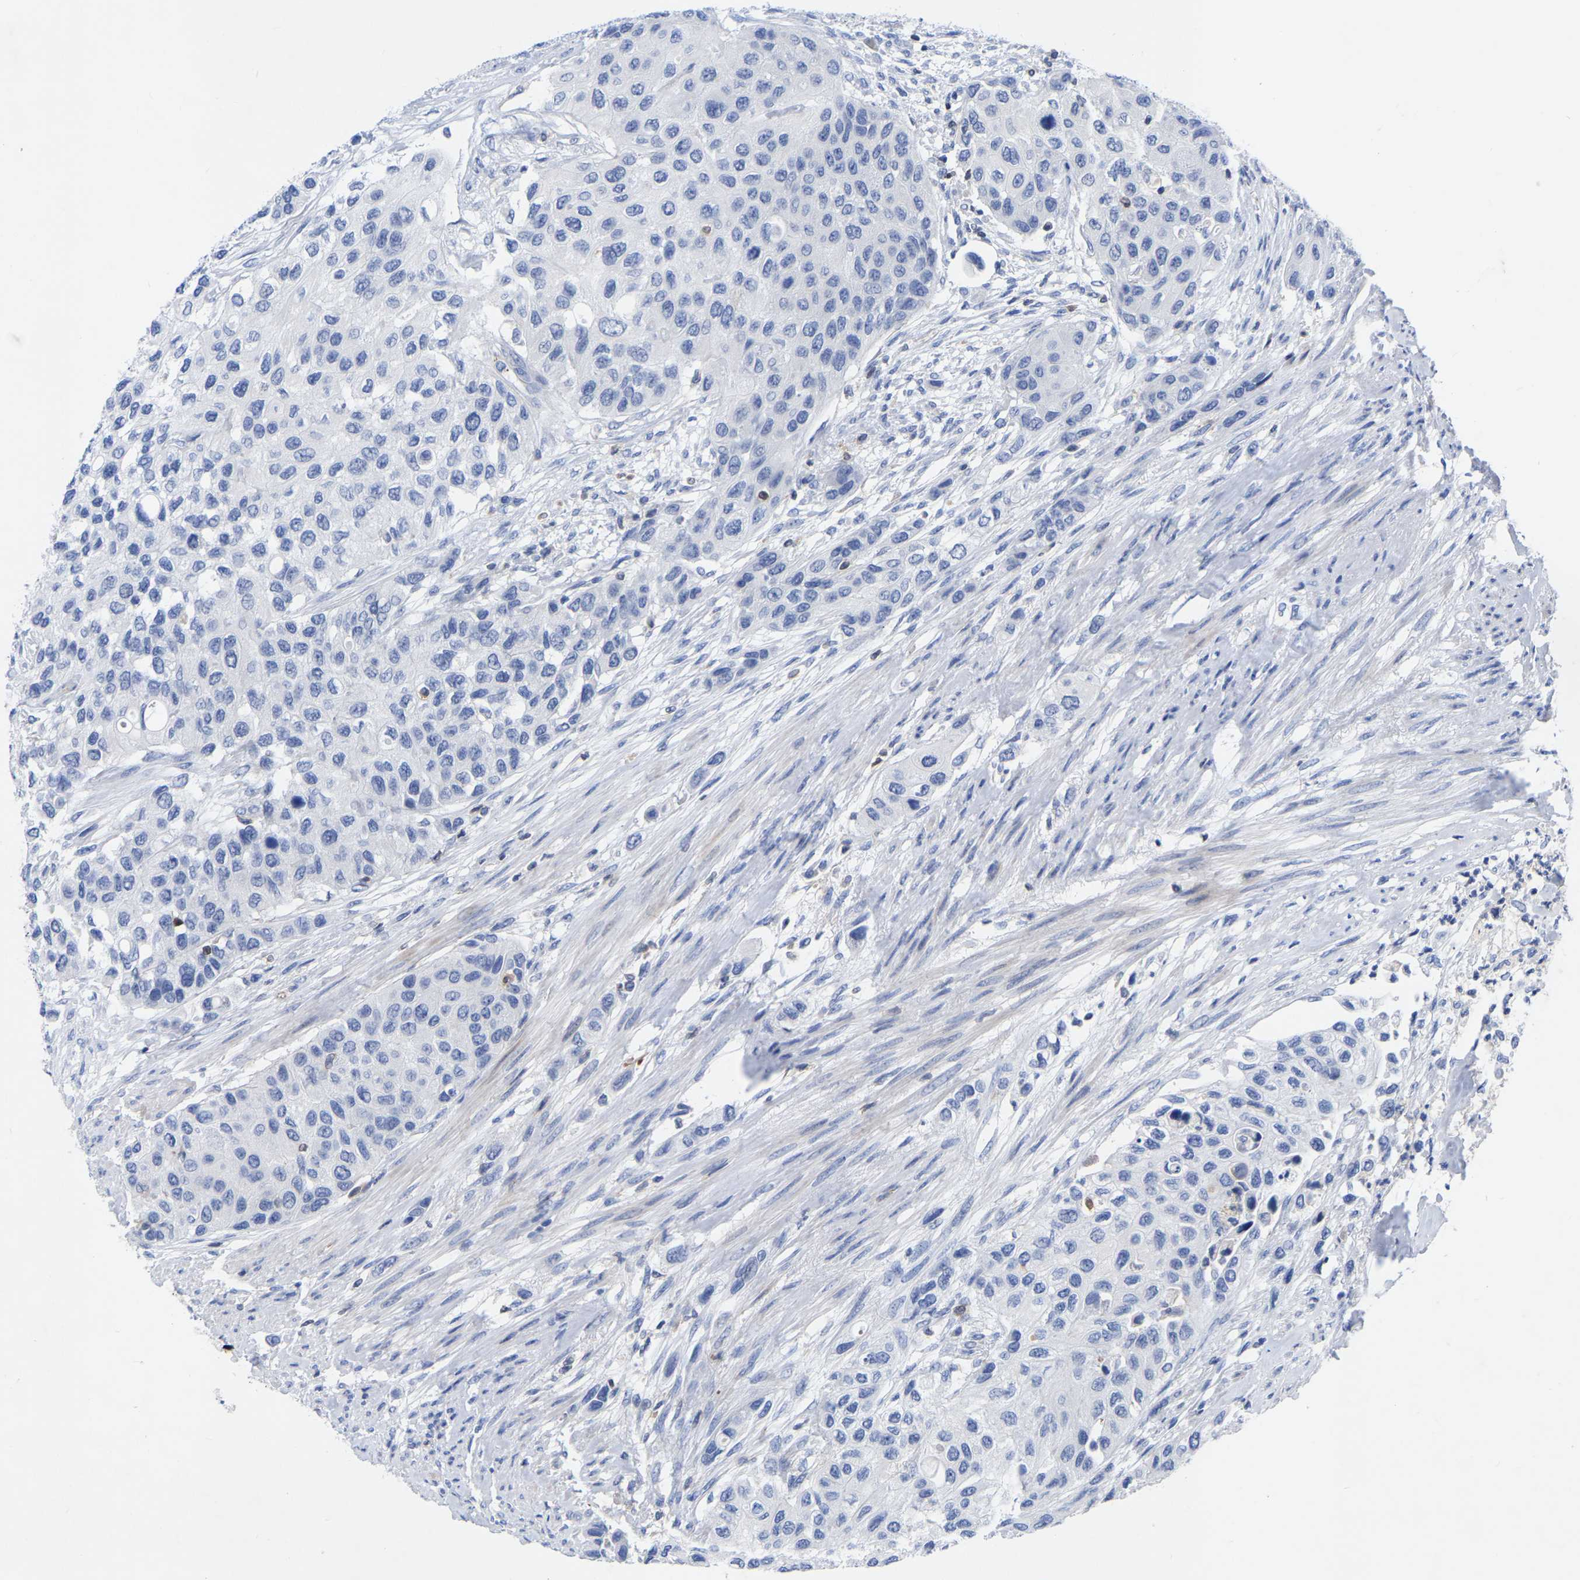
{"staining": {"intensity": "negative", "quantity": "none", "location": "none"}, "tissue": "urothelial cancer", "cell_type": "Tumor cells", "image_type": "cancer", "snomed": [{"axis": "morphology", "description": "Urothelial carcinoma, High grade"}, {"axis": "topography", "description": "Urinary bladder"}], "caption": "Photomicrograph shows no protein expression in tumor cells of urothelial carcinoma (high-grade) tissue.", "gene": "PTPN7", "patient": {"sex": "female", "age": 56}}